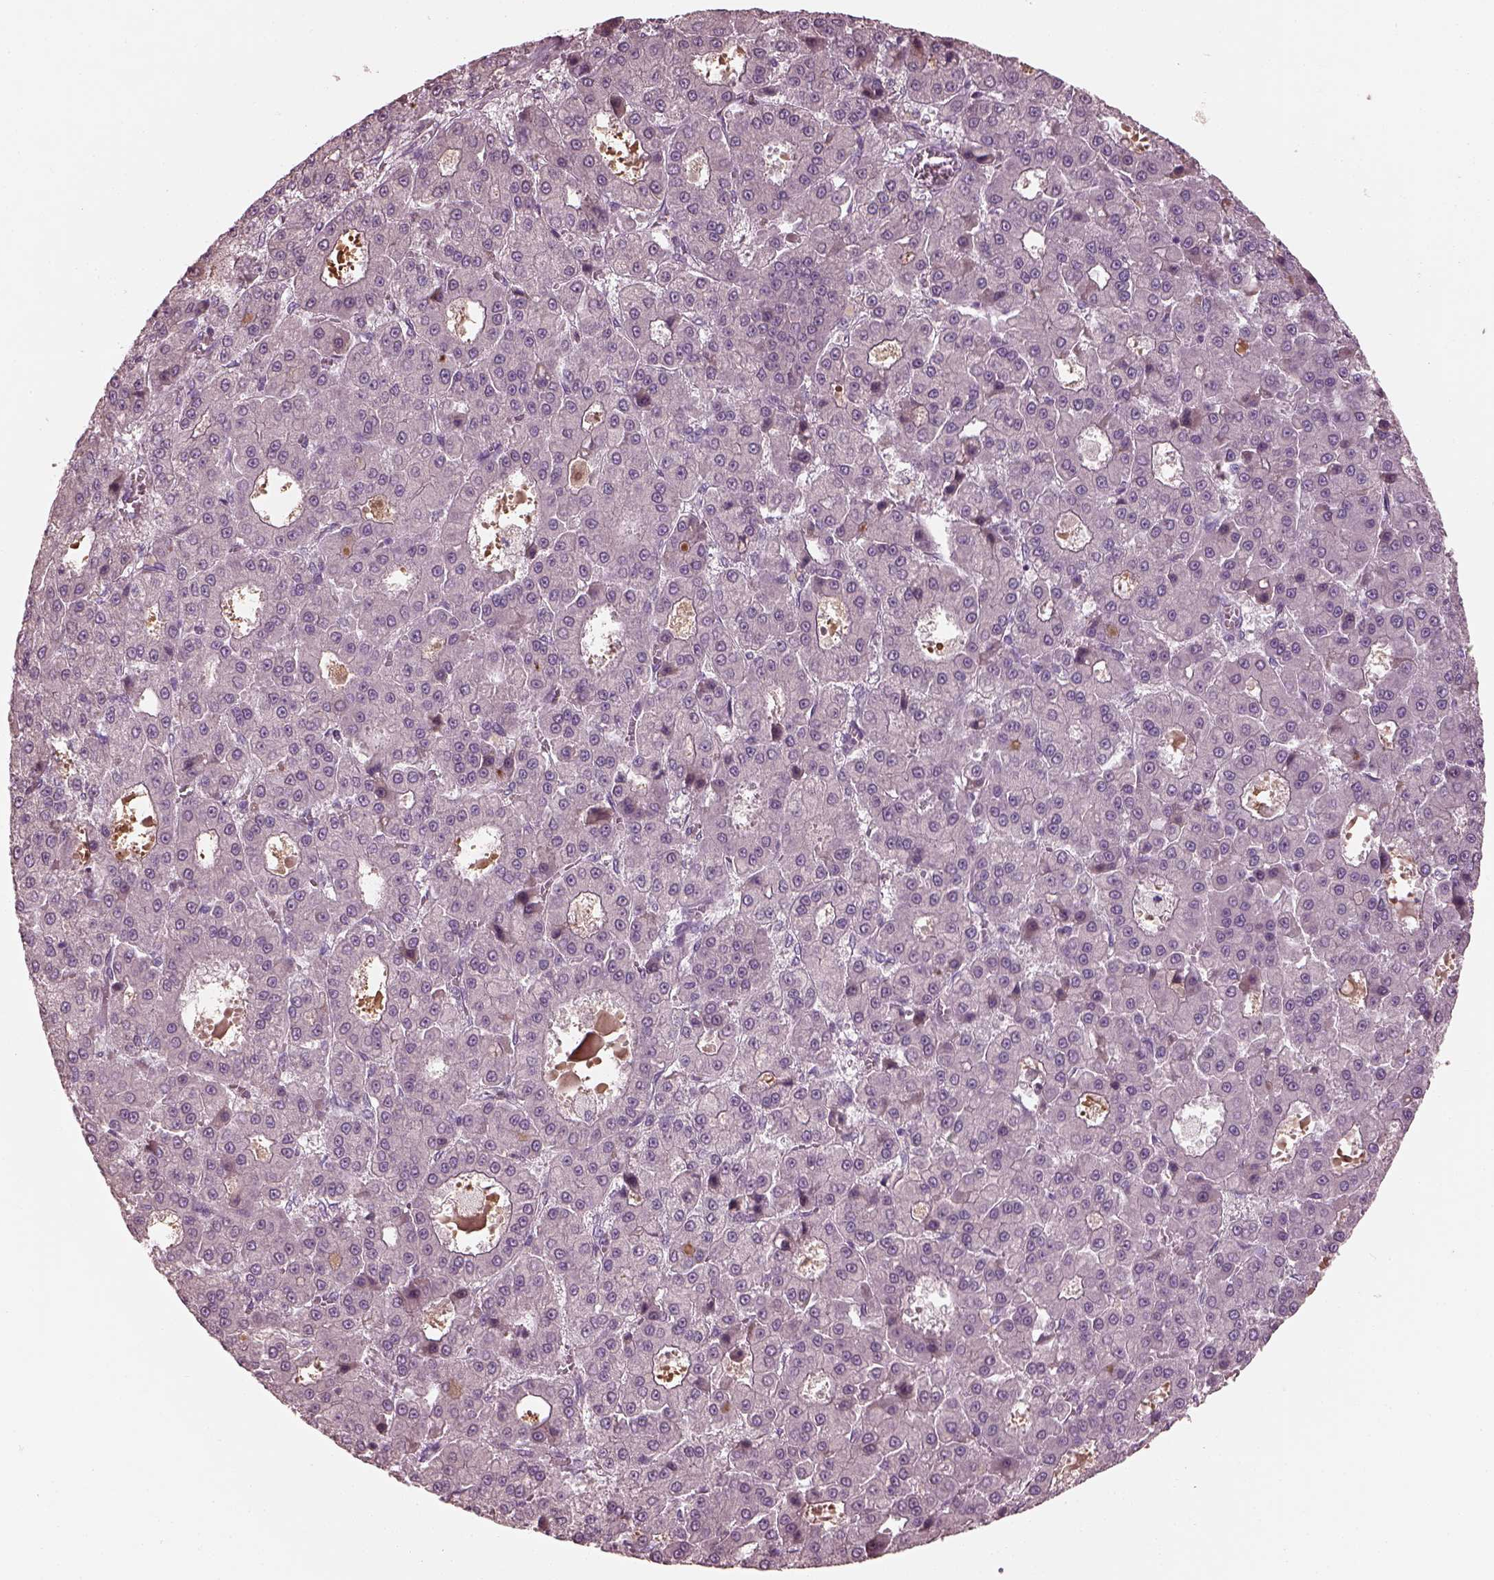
{"staining": {"intensity": "negative", "quantity": "none", "location": "none"}, "tissue": "liver cancer", "cell_type": "Tumor cells", "image_type": "cancer", "snomed": [{"axis": "morphology", "description": "Carcinoma, Hepatocellular, NOS"}, {"axis": "topography", "description": "Liver"}], "caption": "Tumor cells are negative for brown protein staining in hepatocellular carcinoma (liver).", "gene": "OPTC", "patient": {"sex": "male", "age": 70}}